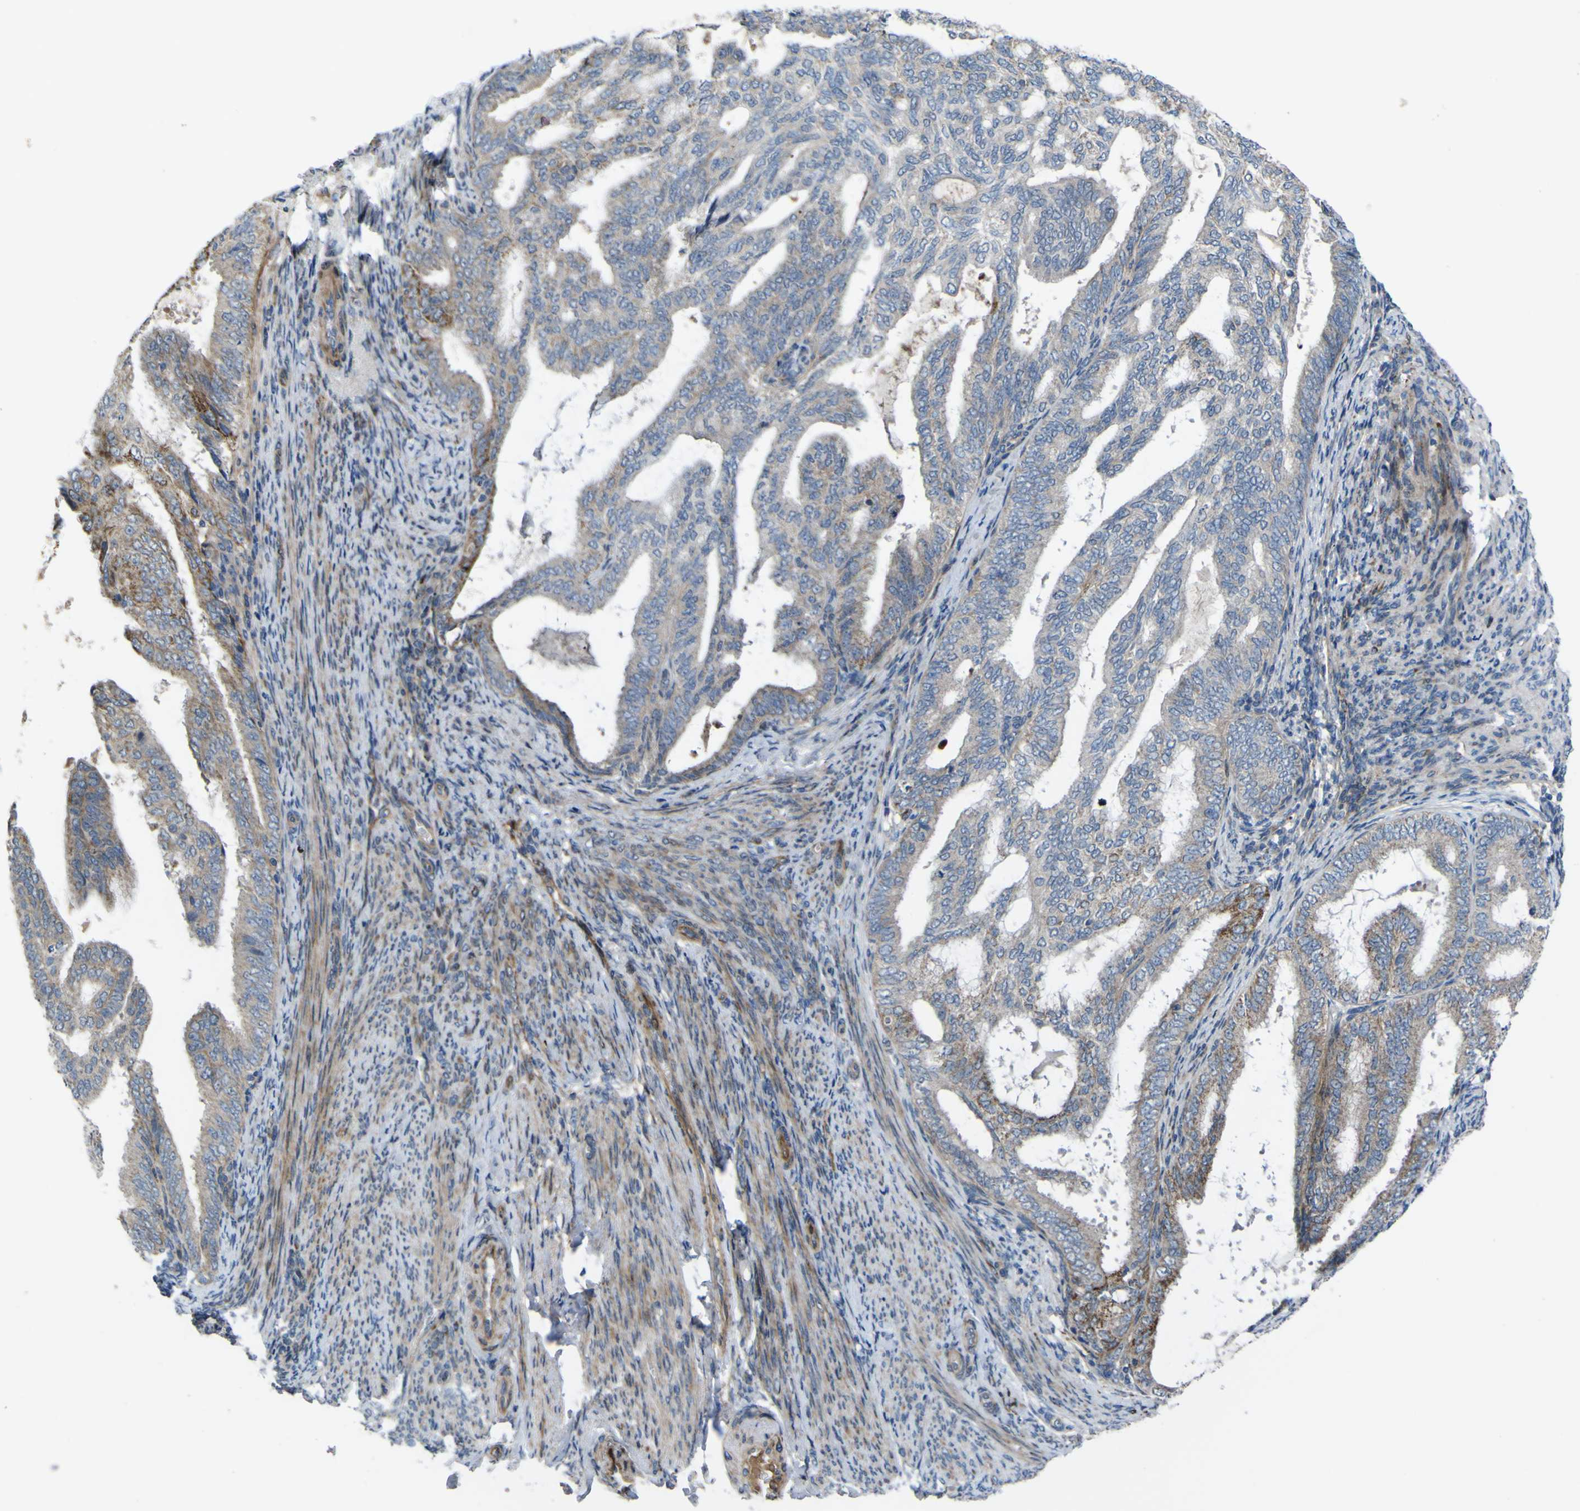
{"staining": {"intensity": "moderate", "quantity": "<25%", "location": "cytoplasmic/membranous"}, "tissue": "endometrial cancer", "cell_type": "Tumor cells", "image_type": "cancer", "snomed": [{"axis": "morphology", "description": "Adenocarcinoma, NOS"}, {"axis": "topography", "description": "Endometrium"}], "caption": "IHC photomicrograph of neoplastic tissue: endometrial cancer (adenocarcinoma) stained using IHC shows low levels of moderate protein expression localized specifically in the cytoplasmic/membranous of tumor cells, appearing as a cytoplasmic/membranous brown color.", "gene": "GPLD1", "patient": {"sex": "female", "age": 58}}